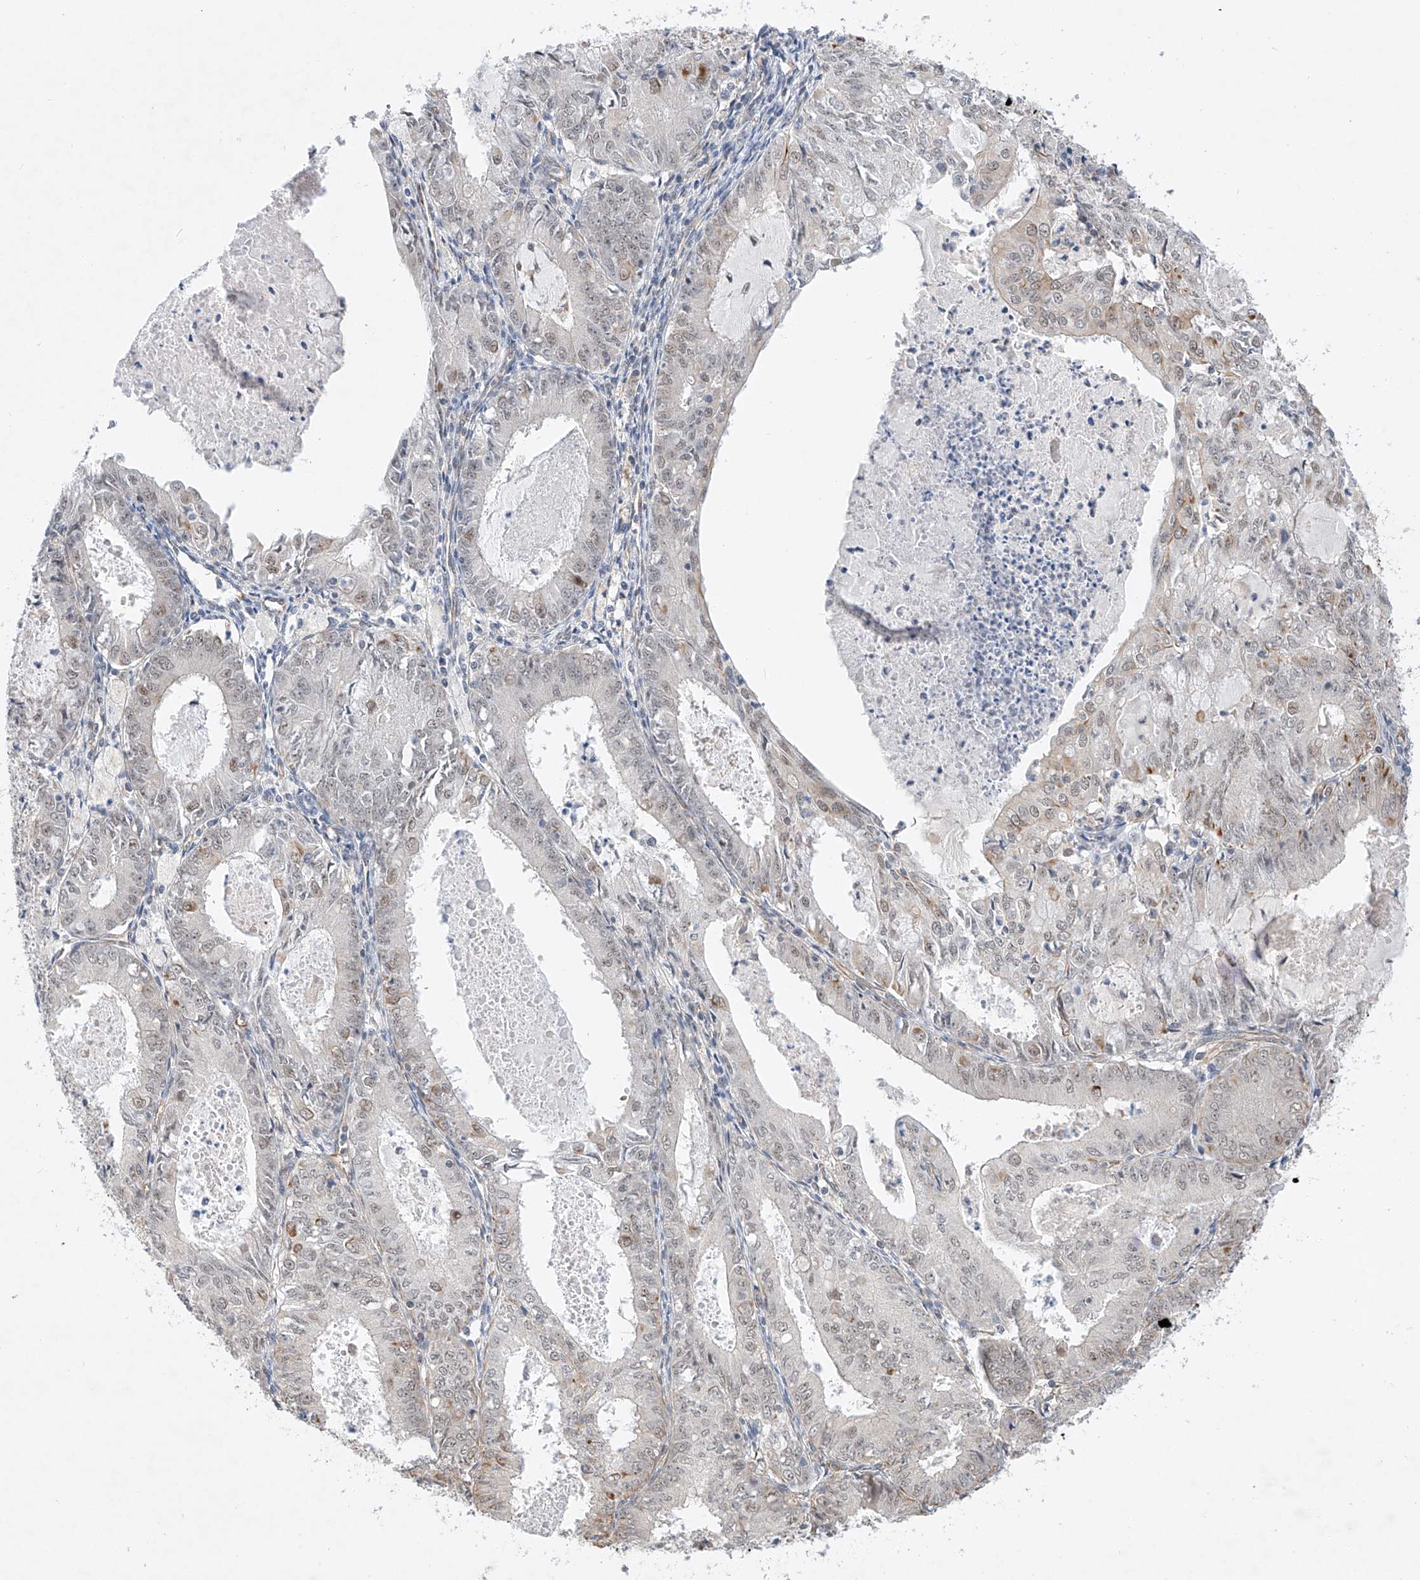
{"staining": {"intensity": "strong", "quantity": "<25%", "location": "cytoplasmic/membranous"}, "tissue": "endometrial cancer", "cell_type": "Tumor cells", "image_type": "cancer", "snomed": [{"axis": "morphology", "description": "Adenocarcinoma, NOS"}, {"axis": "topography", "description": "Endometrium"}], "caption": "Immunohistochemical staining of human endometrial cancer (adenocarcinoma) exhibits strong cytoplasmic/membranous protein expression in approximately <25% of tumor cells.", "gene": "AMD1", "patient": {"sex": "female", "age": 57}}